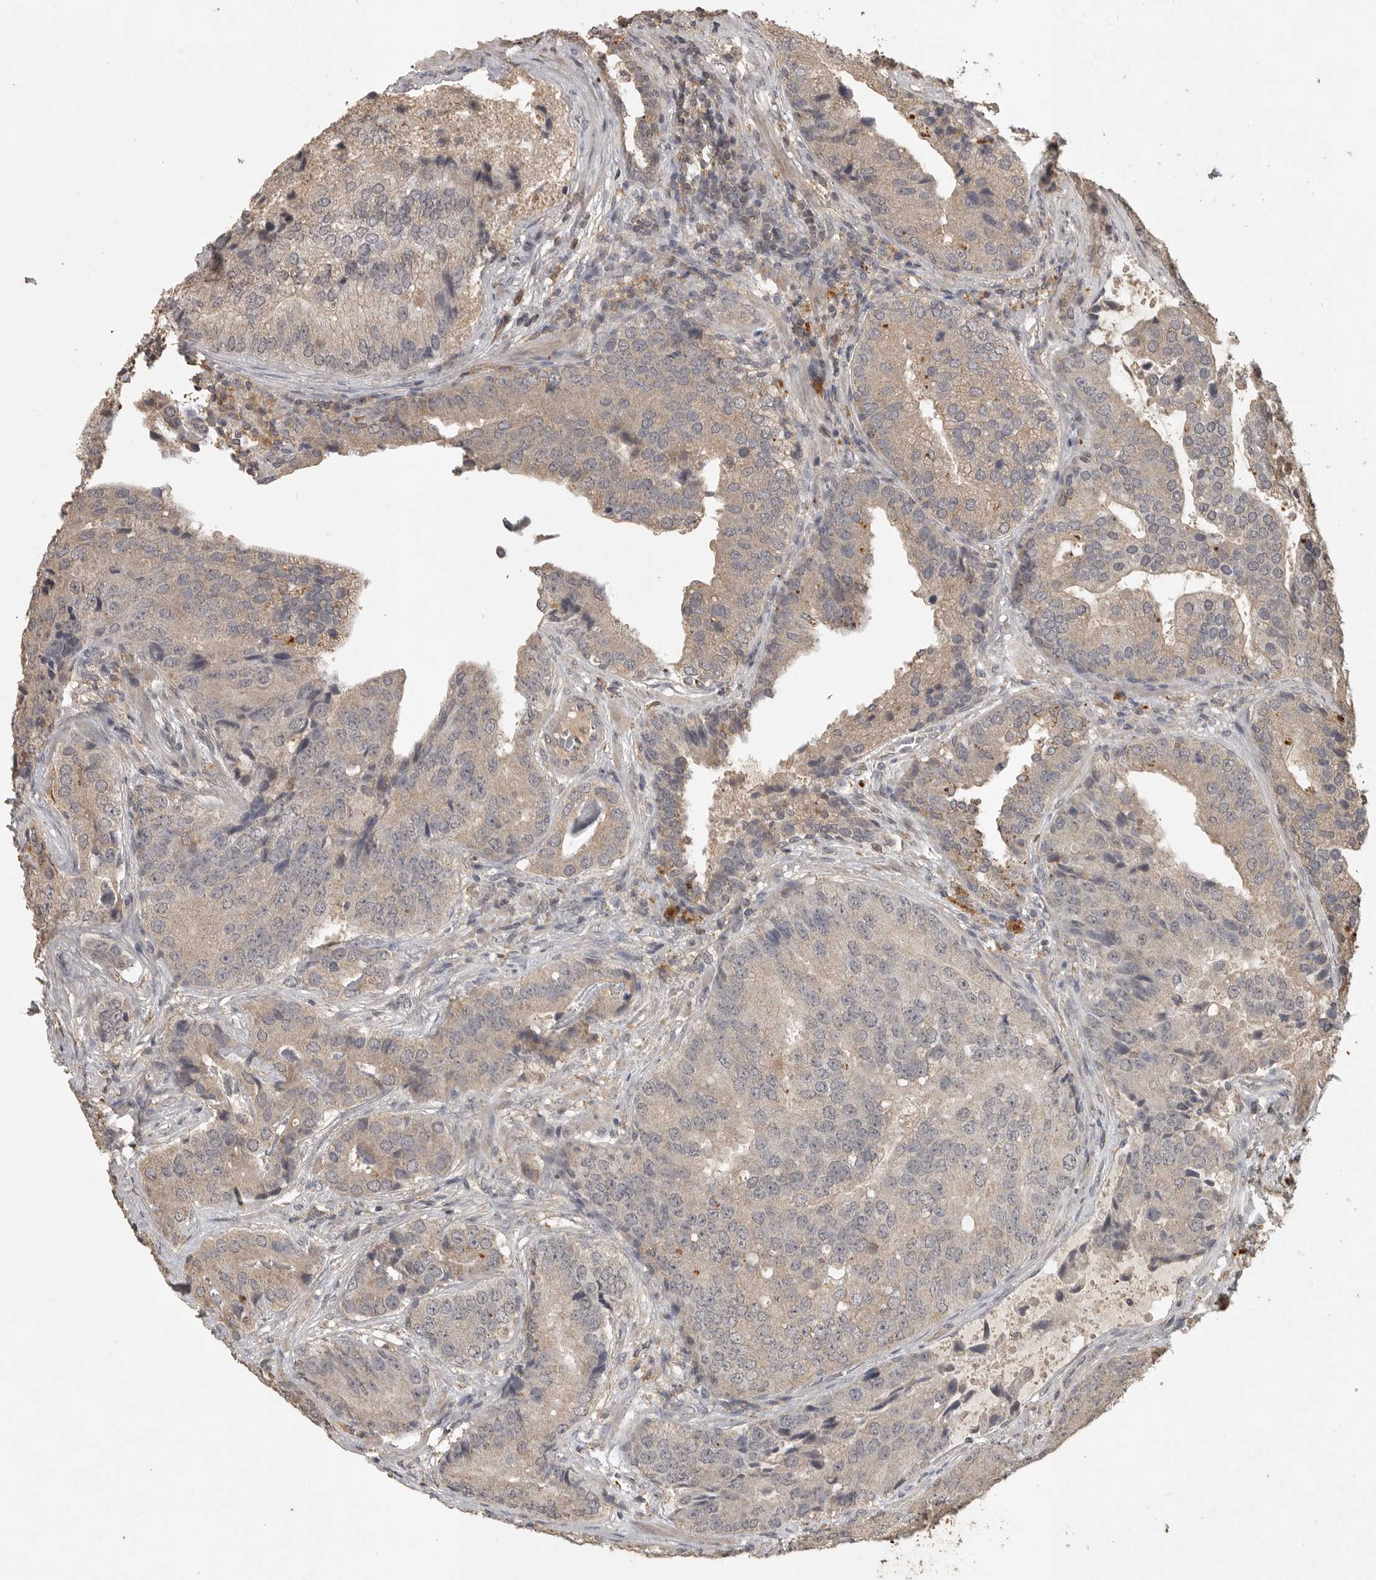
{"staining": {"intensity": "weak", "quantity": ">75%", "location": "cytoplasmic/membranous"}, "tissue": "prostate cancer", "cell_type": "Tumor cells", "image_type": "cancer", "snomed": [{"axis": "morphology", "description": "Adenocarcinoma, High grade"}, {"axis": "topography", "description": "Prostate"}], "caption": "Tumor cells exhibit low levels of weak cytoplasmic/membranous positivity in approximately >75% of cells in human prostate adenocarcinoma (high-grade).", "gene": "ADAMTS4", "patient": {"sex": "male", "age": 70}}